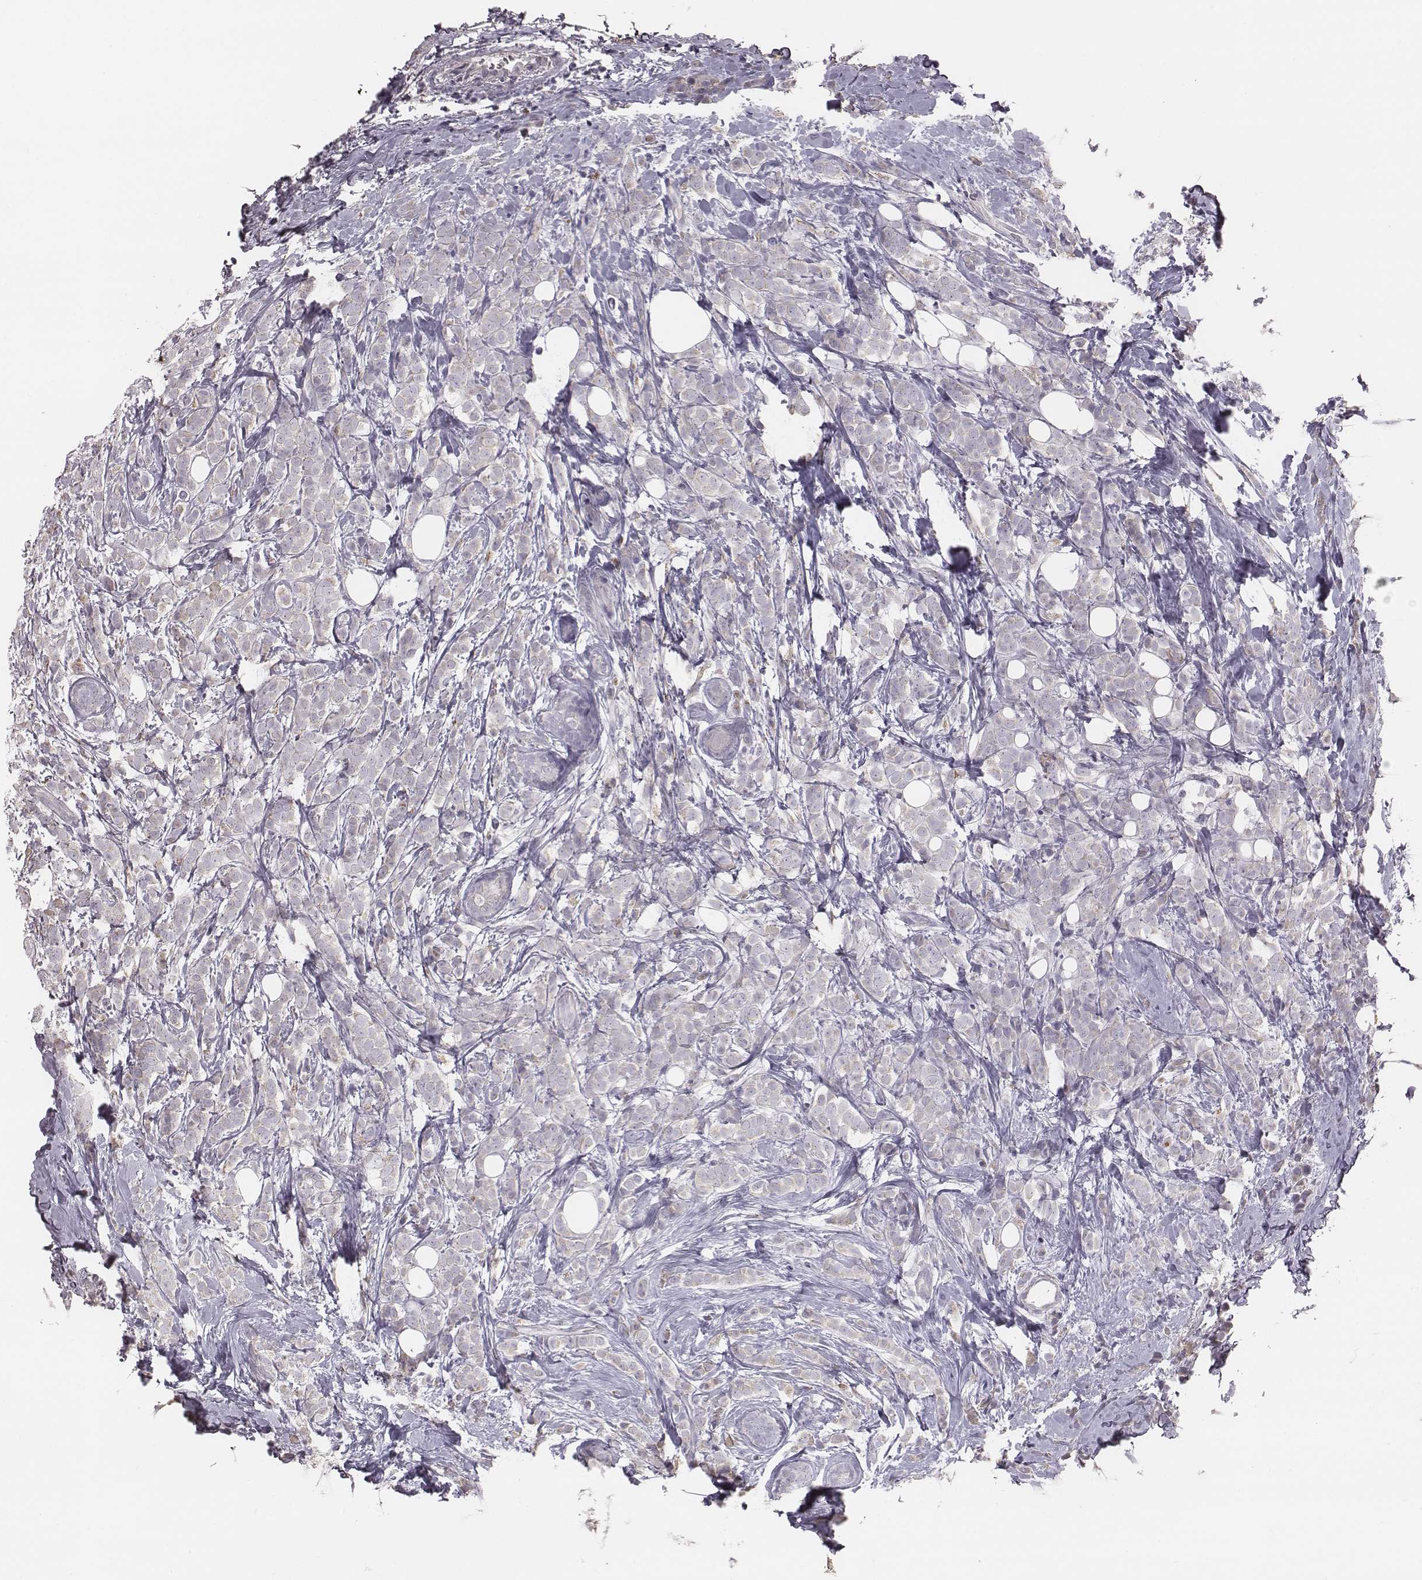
{"staining": {"intensity": "negative", "quantity": "none", "location": "none"}, "tissue": "breast cancer", "cell_type": "Tumor cells", "image_type": "cancer", "snomed": [{"axis": "morphology", "description": "Lobular carcinoma"}, {"axis": "topography", "description": "Breast"}], "caption": "IHC of breast cancer shows no expression in tumor cells.", "gene": "C6orf58", "patient": {"sex": "female", "age": 49}}